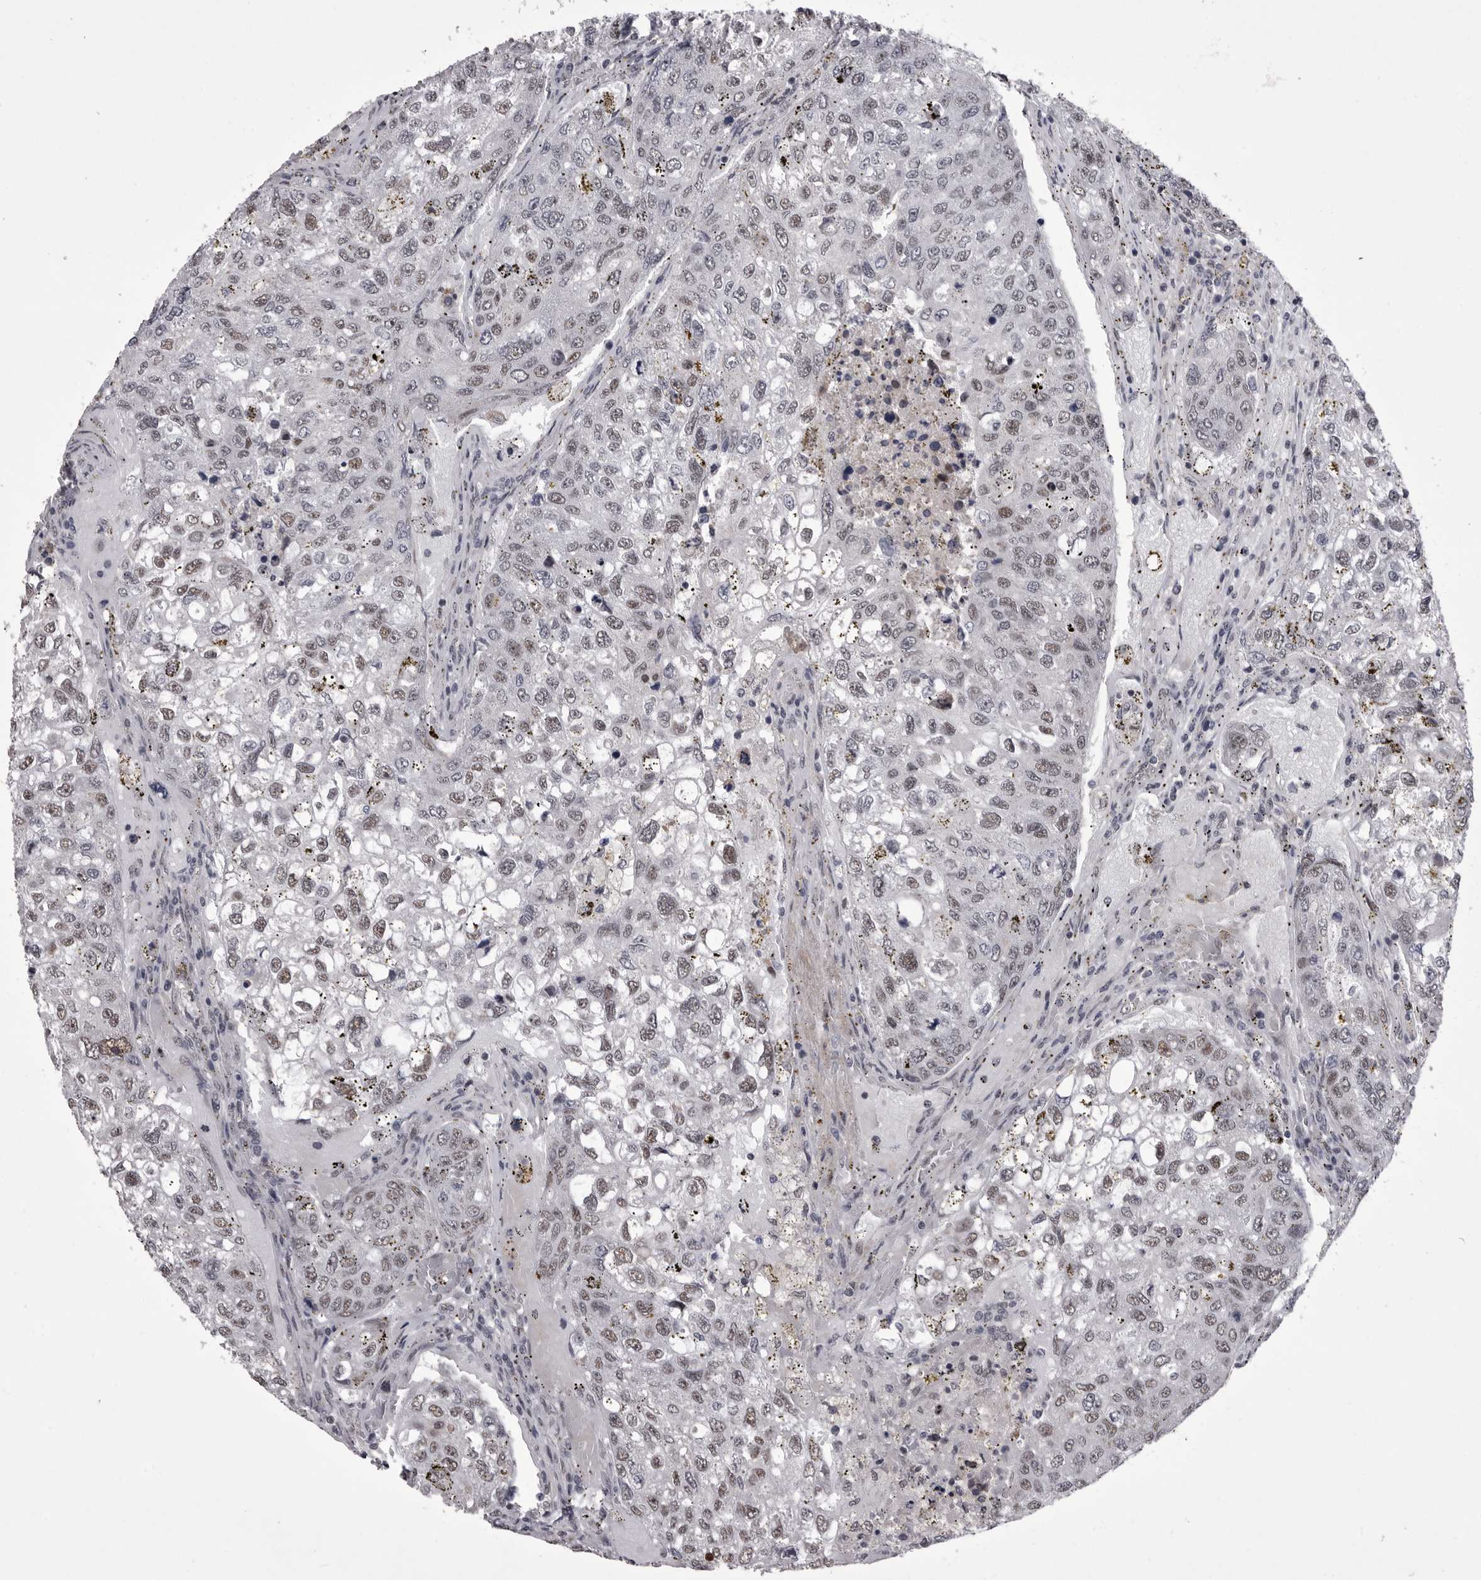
{"staining": {"intensity": "weak", "quantity": "25%-75%", "location": "nuclear"}, "tissue": "urothelial cancer", "cell_type": "Tumor cells", "image_type": "cancer", "snomed": [{"axis": "morphology", "description": "Urothelial carcinoma, High grade"}, {"axis": "topography", "description": "Lymph node"}, {"axis": "topography", "description": "Urinary bladder"}], "caption": "A high-resolution micrograph shows immunohistochemistry staining of urothelial cancer, which displays weak nuclear expression in about 25%-75% of tumor cells. Ihc stains the protein in brown and the nuclei are stained blue.", "gene": "PRPF3", "patient": {"sex": "male", "age": 51}}